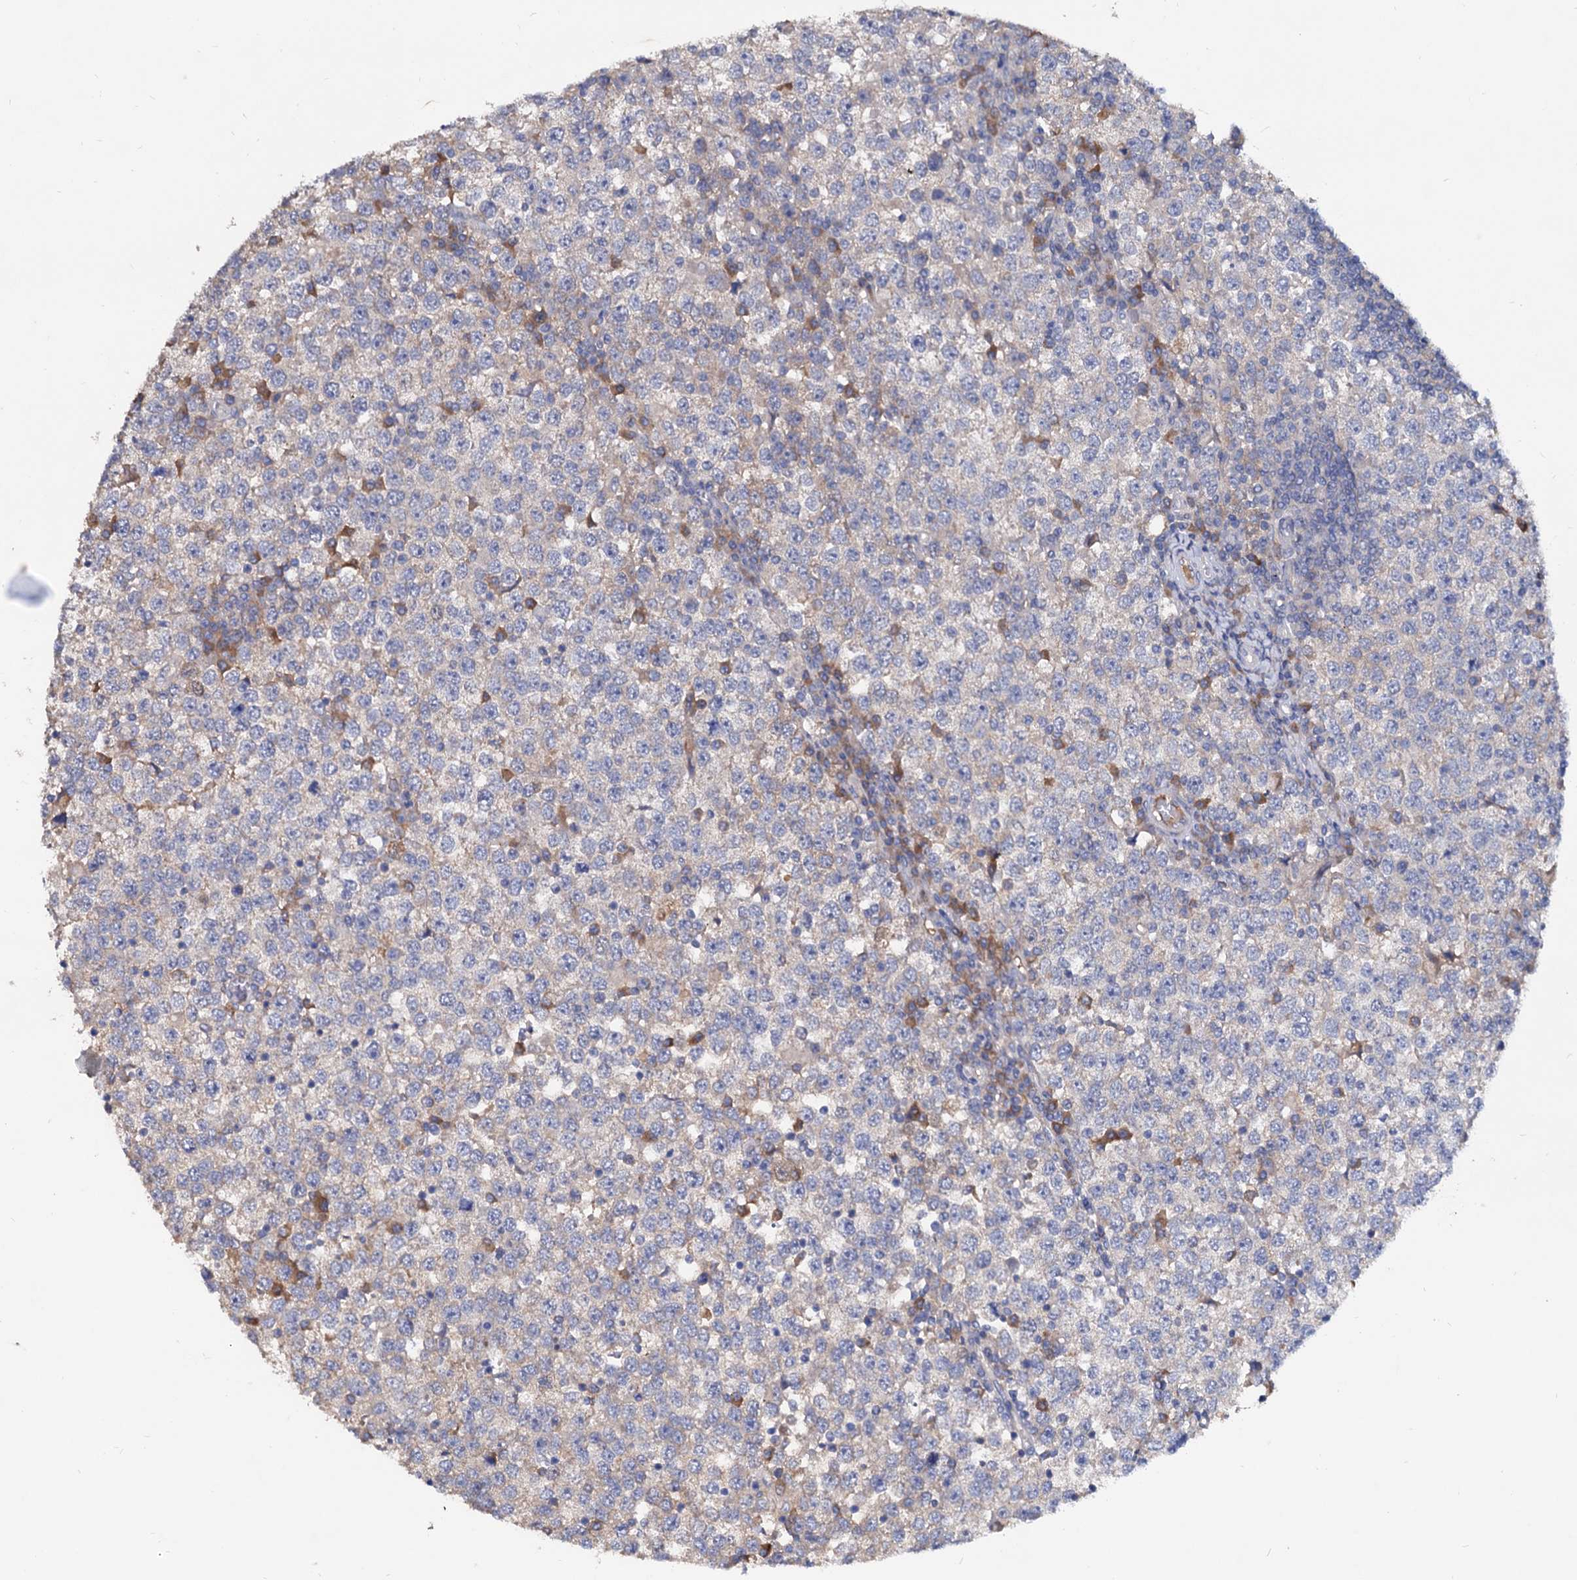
{"staining": {"intensity": "negative", "quantity": "none", "location": "none"}, "tissue": "testis cancer", "cell_type": "Tumor cells", "image_type": "cancer", "snomed": [{"axis": "morphology", "description": "Seminoma, NOS"}, {"axis": "topography", "description": "Testis"}], "caption": "The immunohistochemistry (IHC) image has no significant staining in tumor cells of testis seminoma tissue.", "gene": "NPAS4", "patient": {"sex": "male", "age": 65}}